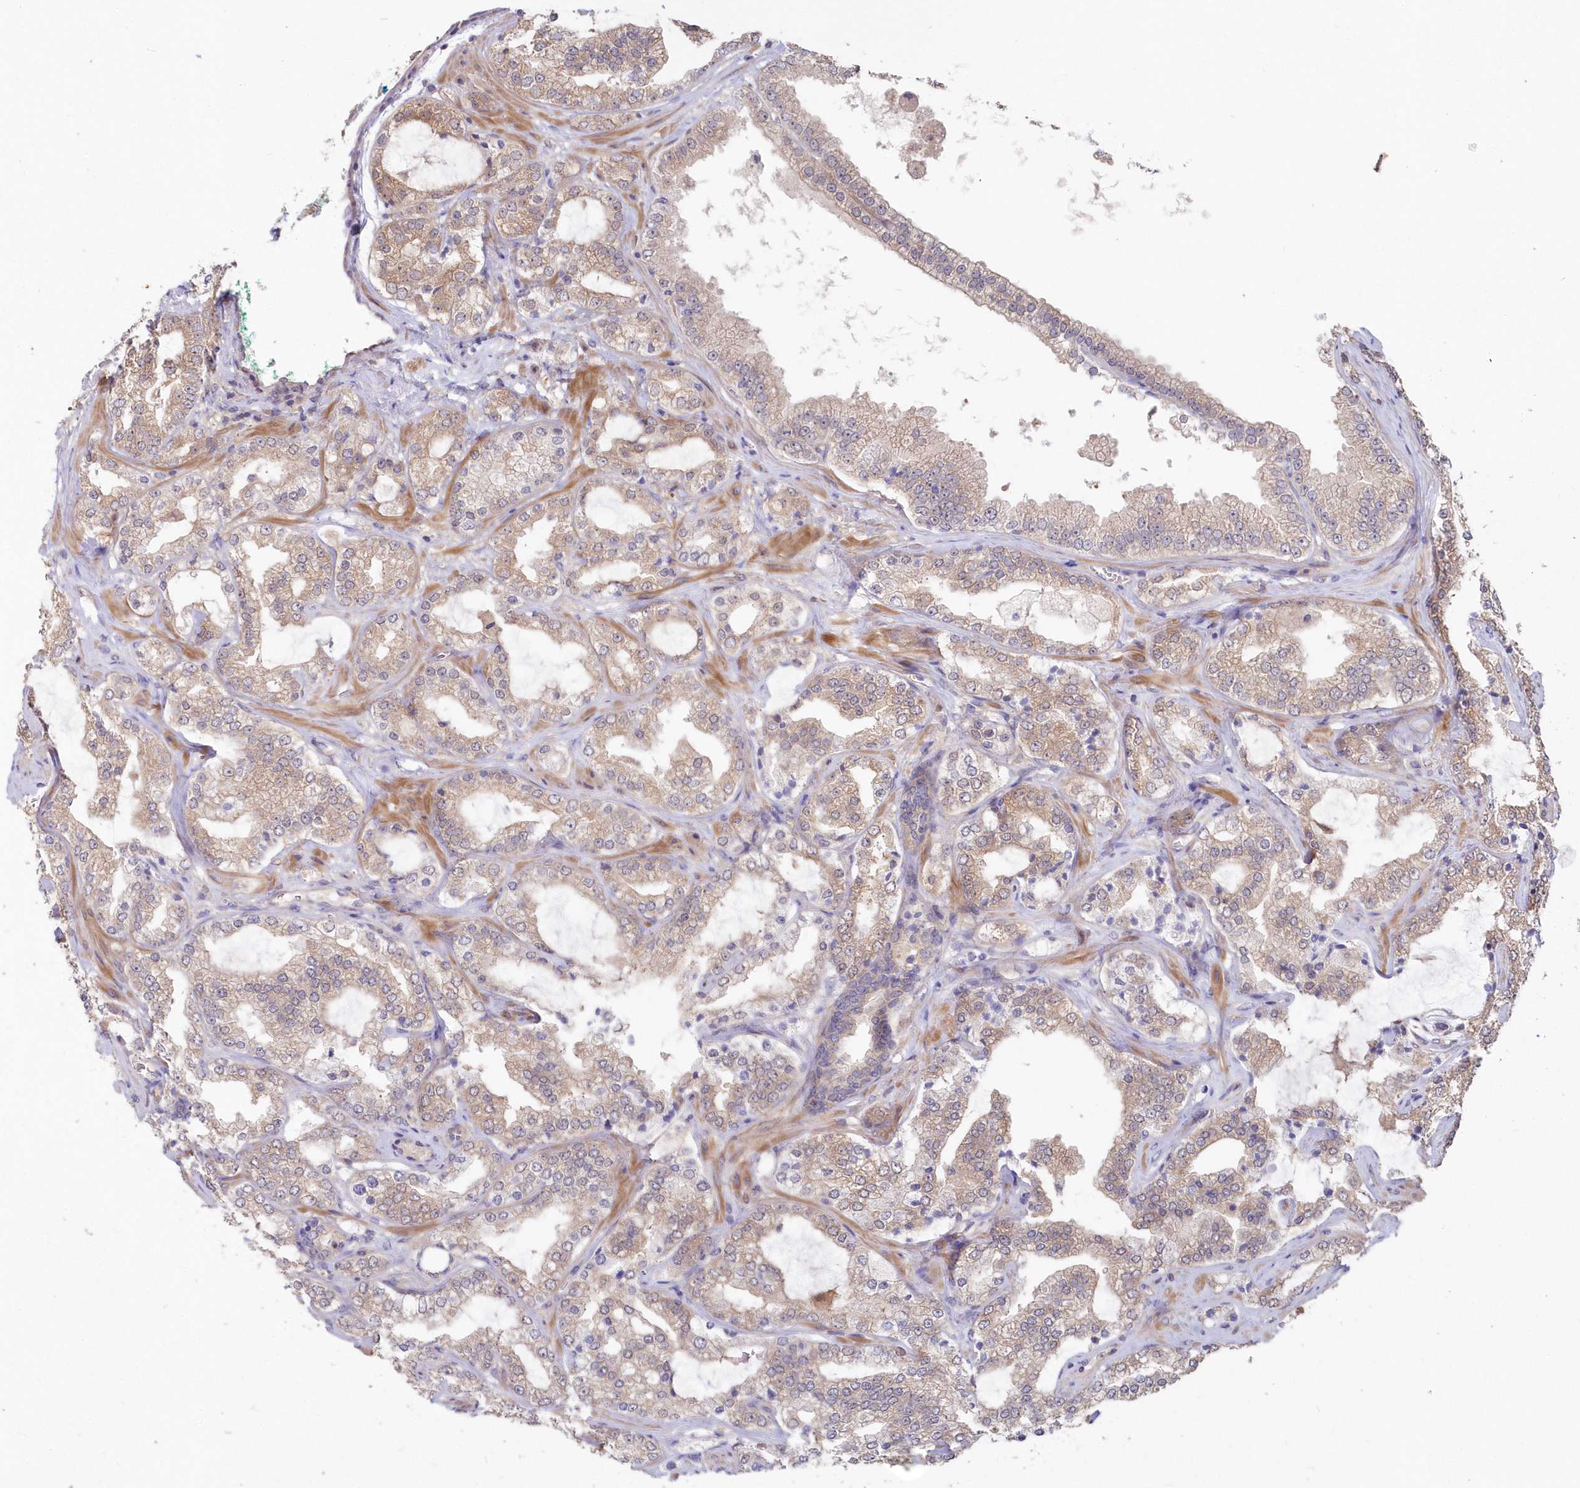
{"staining": {"intensity": "weak", "quantity": "25%-75%", "location": "cytoplasmic/membranous"}, "tissue": "prostate cancer", "cell_type": "Tumor cells", "image_type": "cancer", "snomed": [{"axis": "morphology", "description": "Adenocarcinoma, High grade"}, {"axis": "topography", "description": "Prostate"}], "caption": "Prostate high-grade adenocarcinoma was stained to show a protein in brown. There is low levels of weak cytoplasmic/membranous staining in about 25%-75% of tumor cells. Using DAB (3,3'-diaminobenzidine) (brown) and hematoxylin (blue) stains, captured at high magnification using brightfield microscopy.", "gene": "TBCA", "patient": {"sex": "male", "age": 64}}